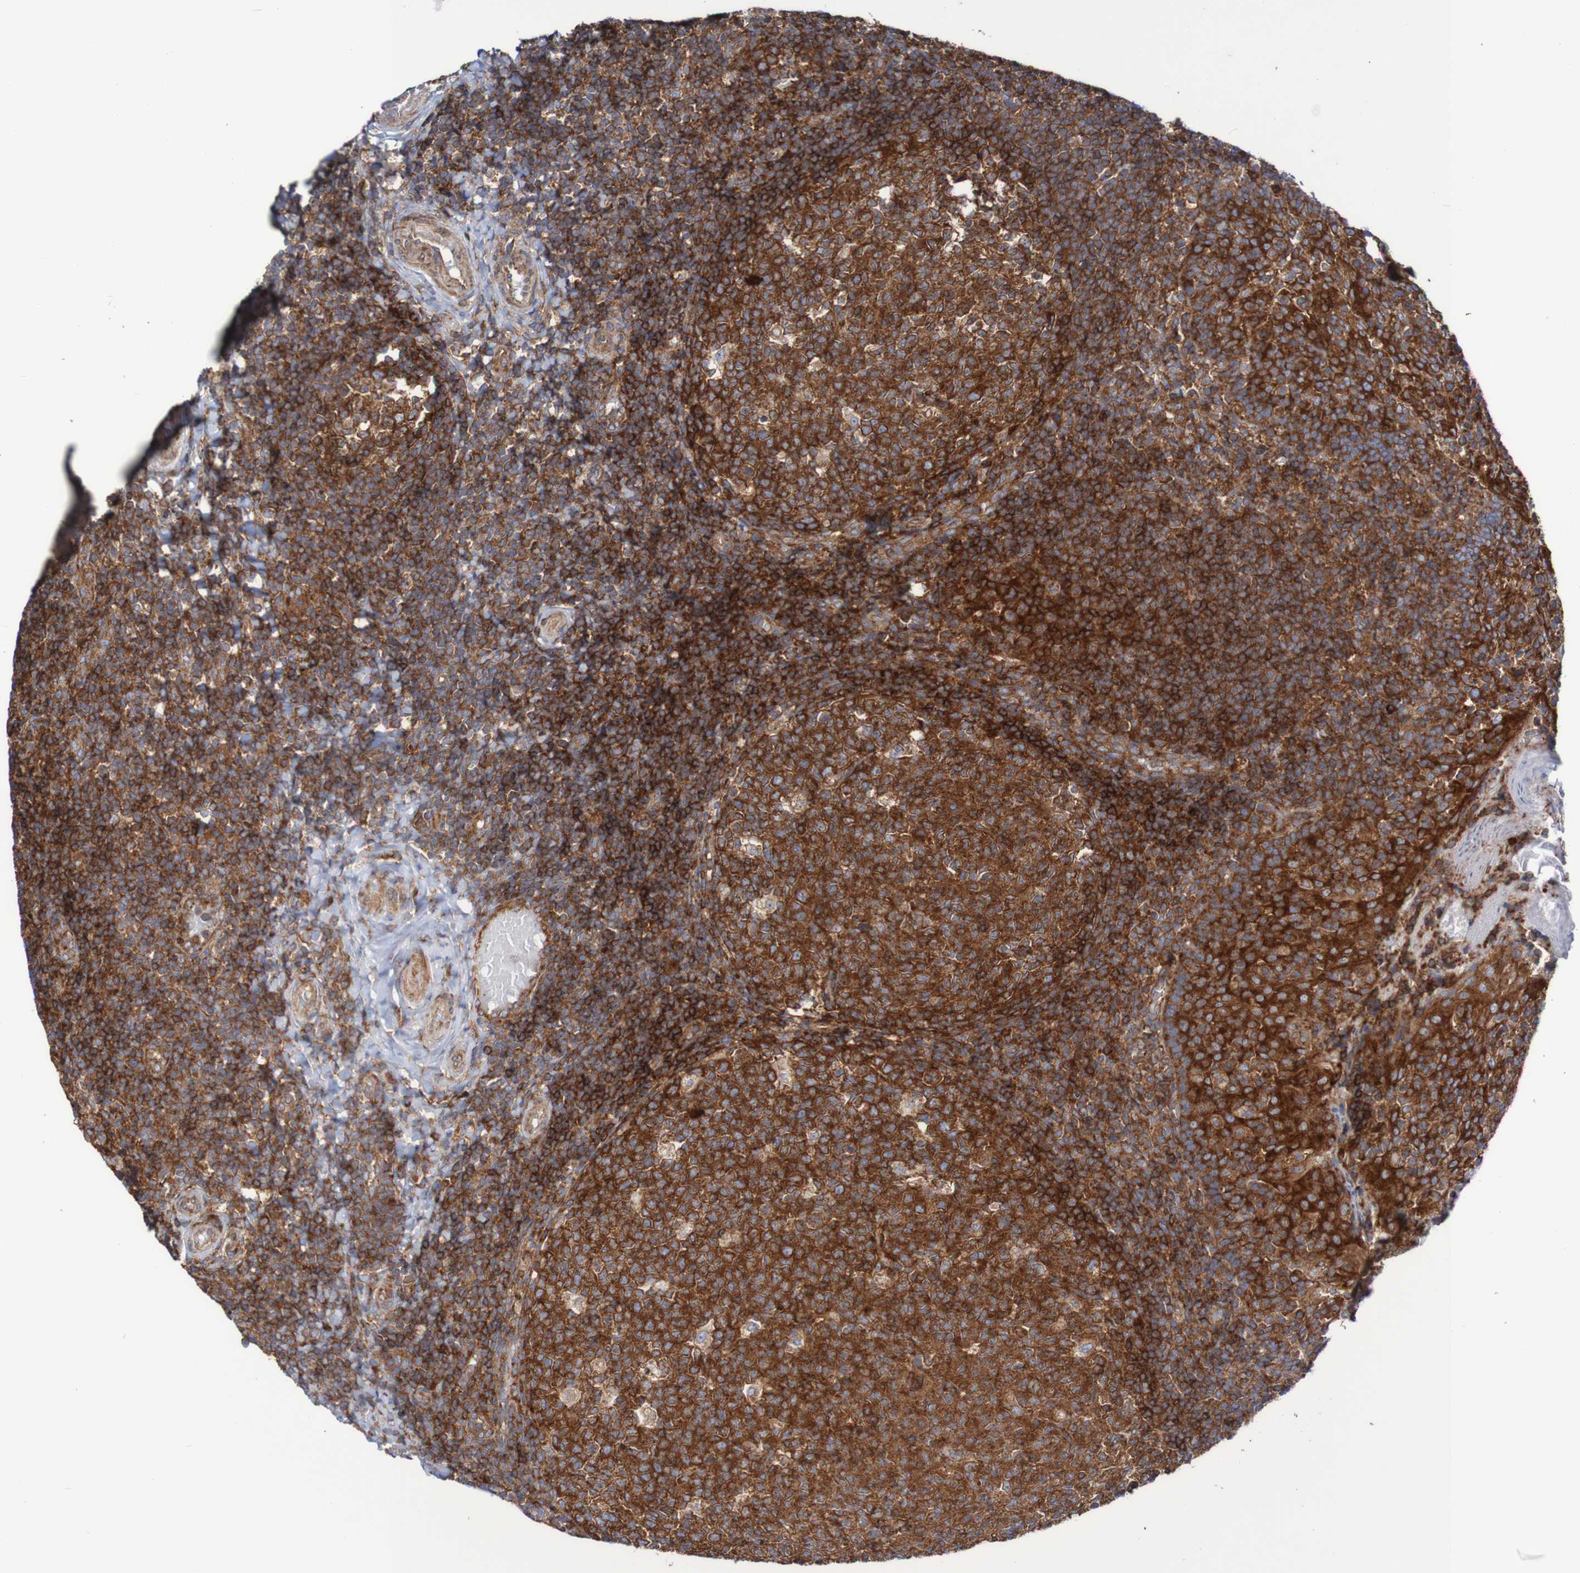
{"staining": {"intensity": "strong", "quantity": ">75%", "location": "cytoplasmic/membranous"}, "tissue": "tonsil", "cell_type": "Germinal center cells", "image_type": "normal", "snomed": [{"axis": "morphology", "description": "Normal tissue, NOS"}, {"axis": "topography", "description": "Tonsil"}], "caption": "DAB (3,3'-diaminobenzidine) immunohistochemical staining of normal tonsil reveals strong cytoplasmic/membranous protein expression in approximately >75% of germinal center cells. The protein is shown in brown color, while the nuclei are stained blue.", "gene": "FXR2", "patient": {"sex": "female", "age": 19}}